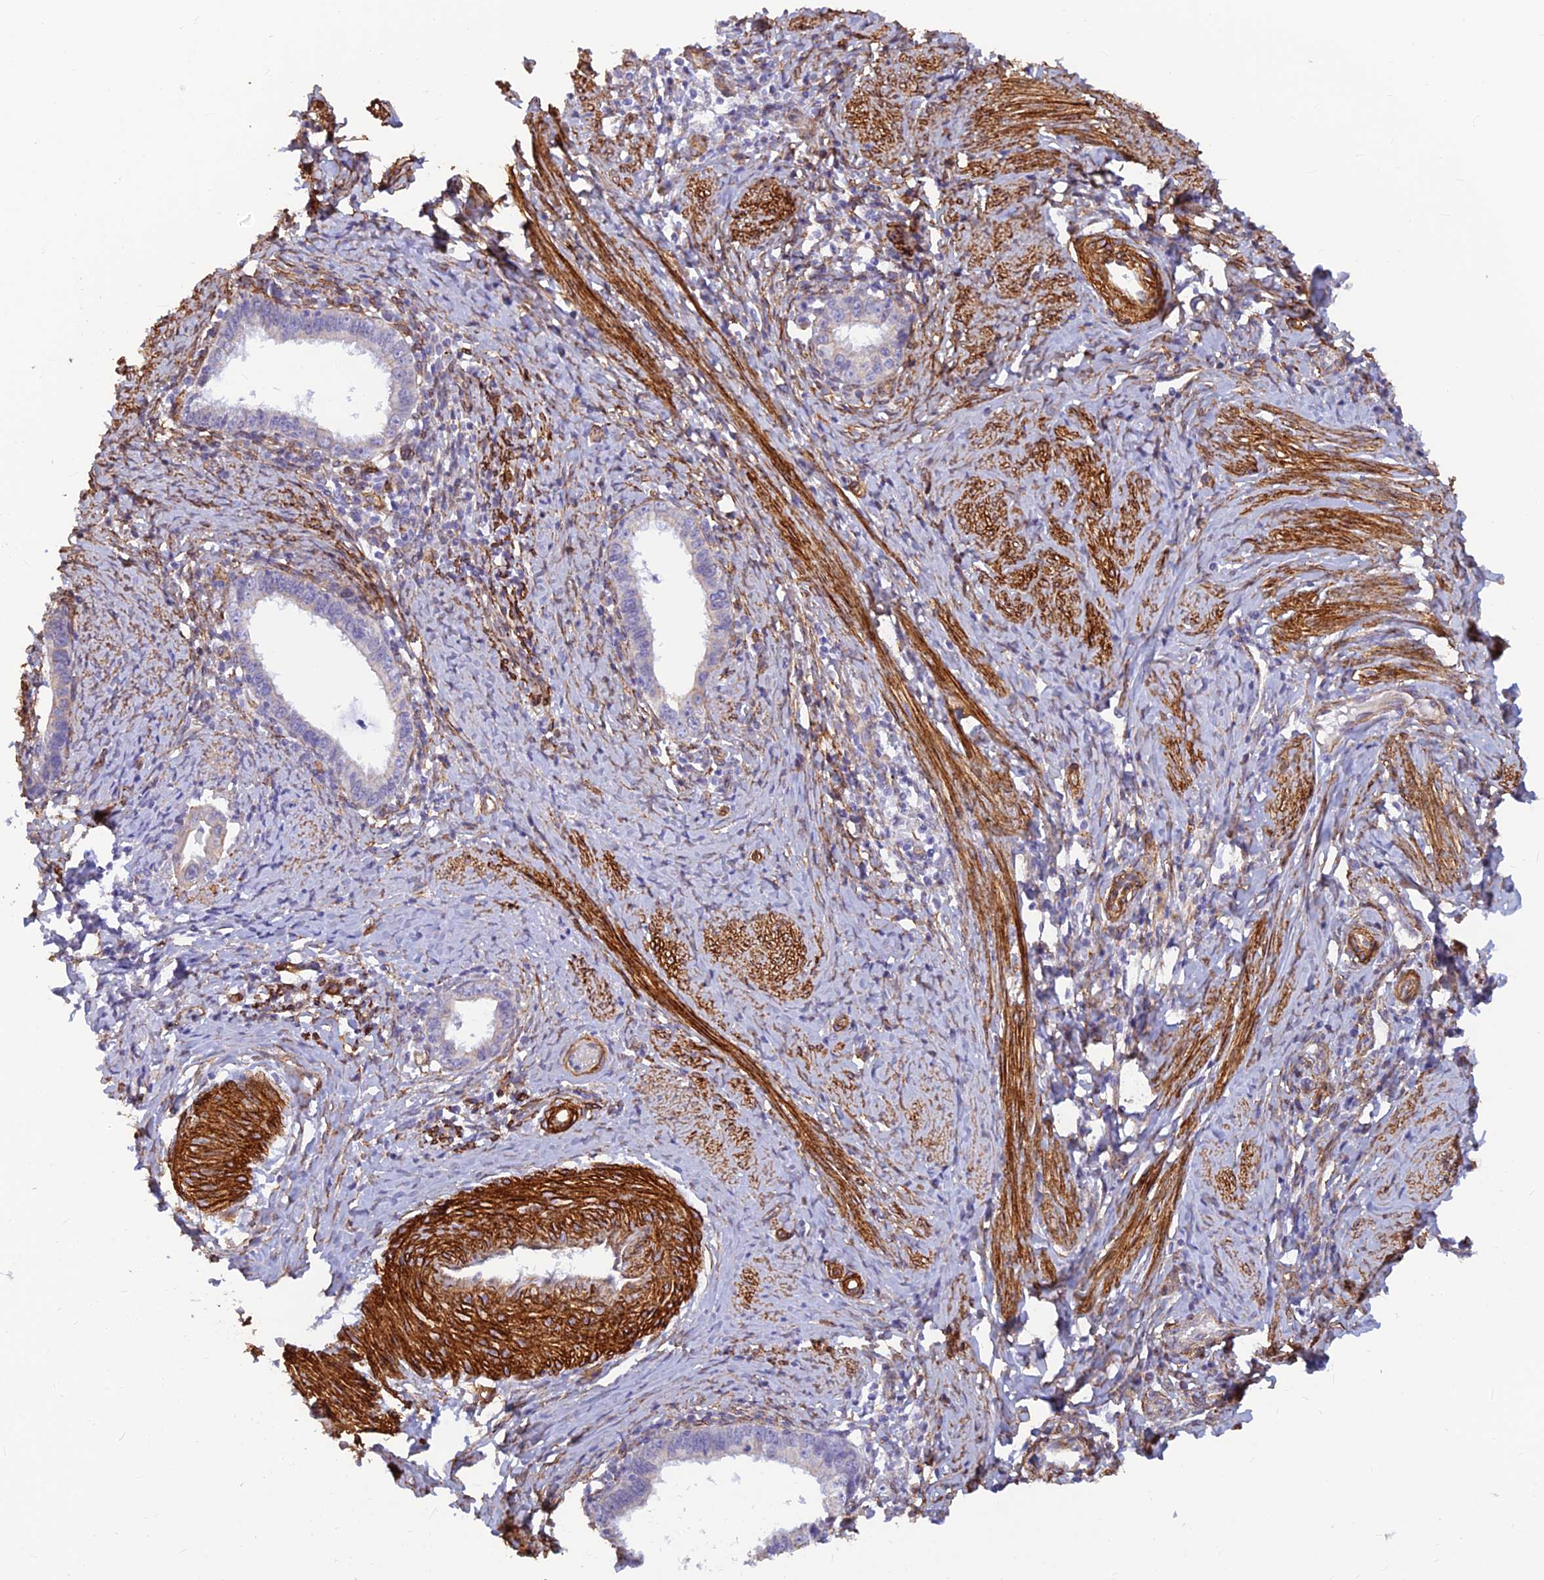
{"staining": {"intensity": "negative", "quantity": "none", "location": "none"}, "tissue": "cervical cancer", "cell_type": "Tumor cells", "image_type": "cancer", "snomed": [{"axis": "morphology", "description": "Adenocarcinoma, NOS"}, {"axis": "topography", "description": "Cervix"}], "caption": "Immunohistochemical staining of cervical cancer (adenocarcinoma) reveals no significant expression in tumor cells.", "gene": "ALDH1L2", "patient": {"sex": "female", "age": 36}}